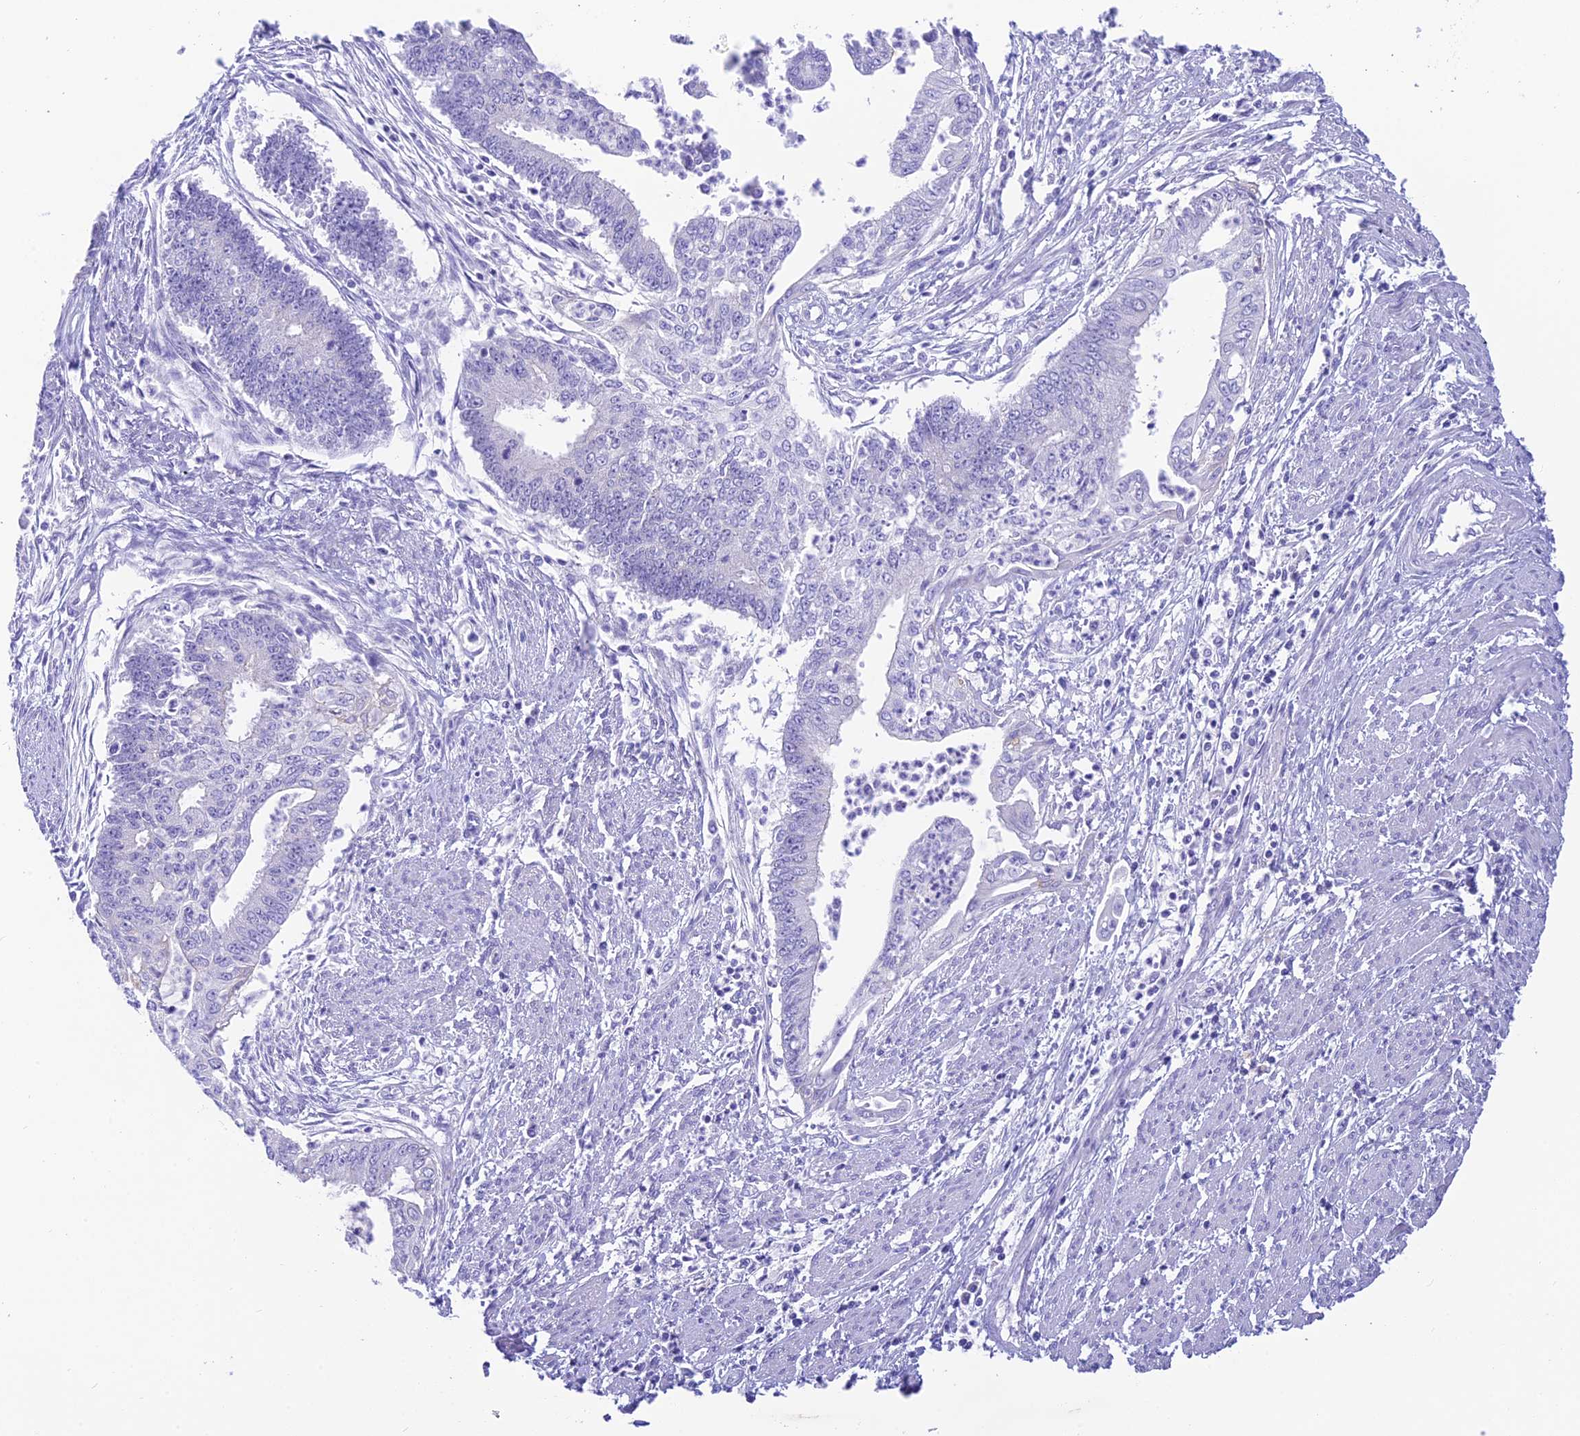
{"staining": {"intensity": "negative", "quantity": "none", "location": "none"}, "tissue": "endometrial cancer", "cell_type": "Tumor cells", "image_type": "cancer", "snomed": [{"axis": "morphology", "description": "Adenocarcinoma, NOS"}, {"axis": "topography", "description": "Endometrium"}], "caption": "The immunohistochemistry (IHC) histopathology image has no significant positivity in tumor cells of adenocarcinoma (endometrial) tissue.", "gene": "KDELR3", "patient": {"sex": "female", "age": 73}}